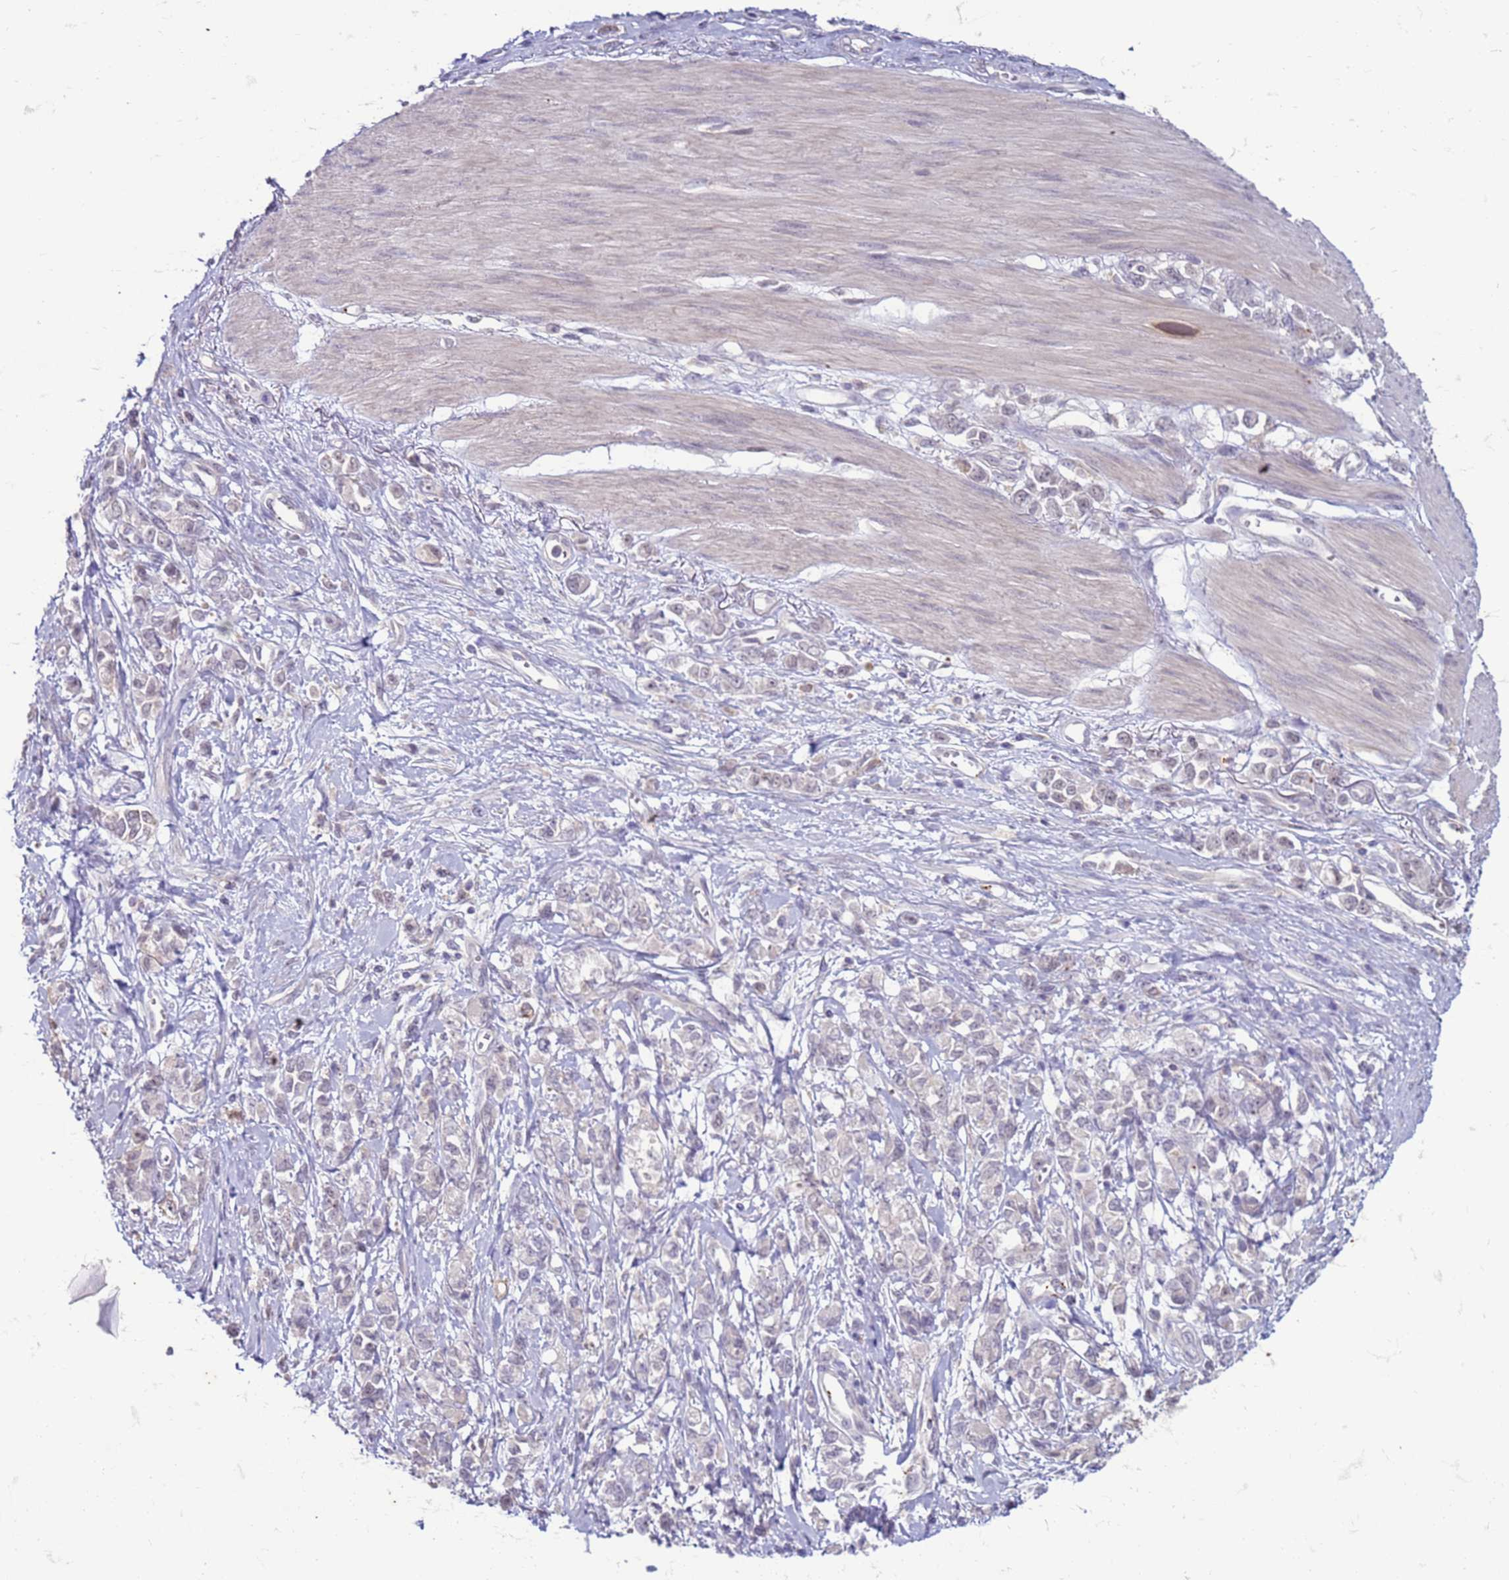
{"staining": {"intensity": "negative", "quantity": "none", "location": "none"}, "tissue": "stomach cancer", "cell_type": "Tumor cells", "image_type": "cancer", "snomed": [{"axis": "morphology", "description": "Adenocarcinoma, NOS"}, {"axis": "topography", "description": "Stomach"}], "caption": "Immunohistochemistry (IHC) micrograph of neoplastic tissue: stomach cancer stained with DAB shows no significant protein positivity in tumor cells.", "gene": "SLC15A3", "patient": {"sex": "female", "age": 76}}